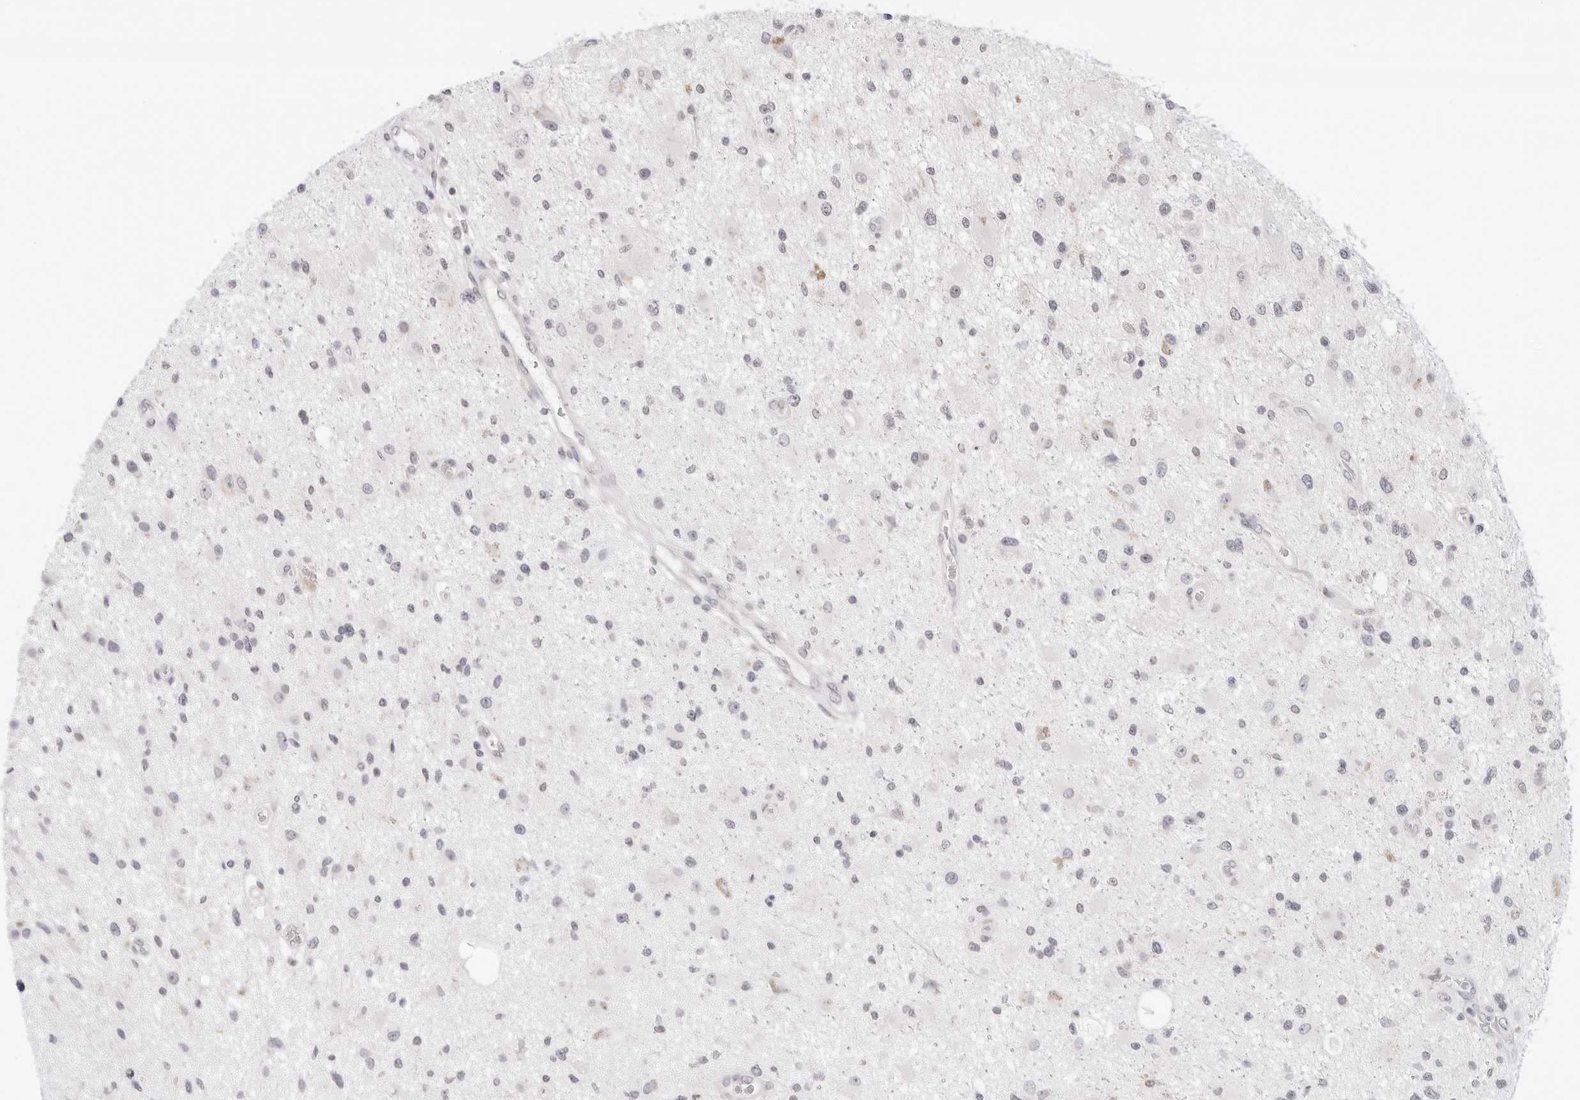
{"staining": {"intensity": "negative", "quantity": "none", "location": "none"}, "tissue": "glioma", "cell_type": "Tumor cells", "image_type": "cancer", "snomed": [{"axis": "morphology", "description": "Glioma, malignant, High grade"}, {"axis": "topography", "description": "Brain"}], "caption": "Histopathology image shows no protein positivity in tumor cells of glioma tissue. Nuclei are stained in blue.", "gene": "EDN2", "patient": {"sex": "male", "age": 33}}